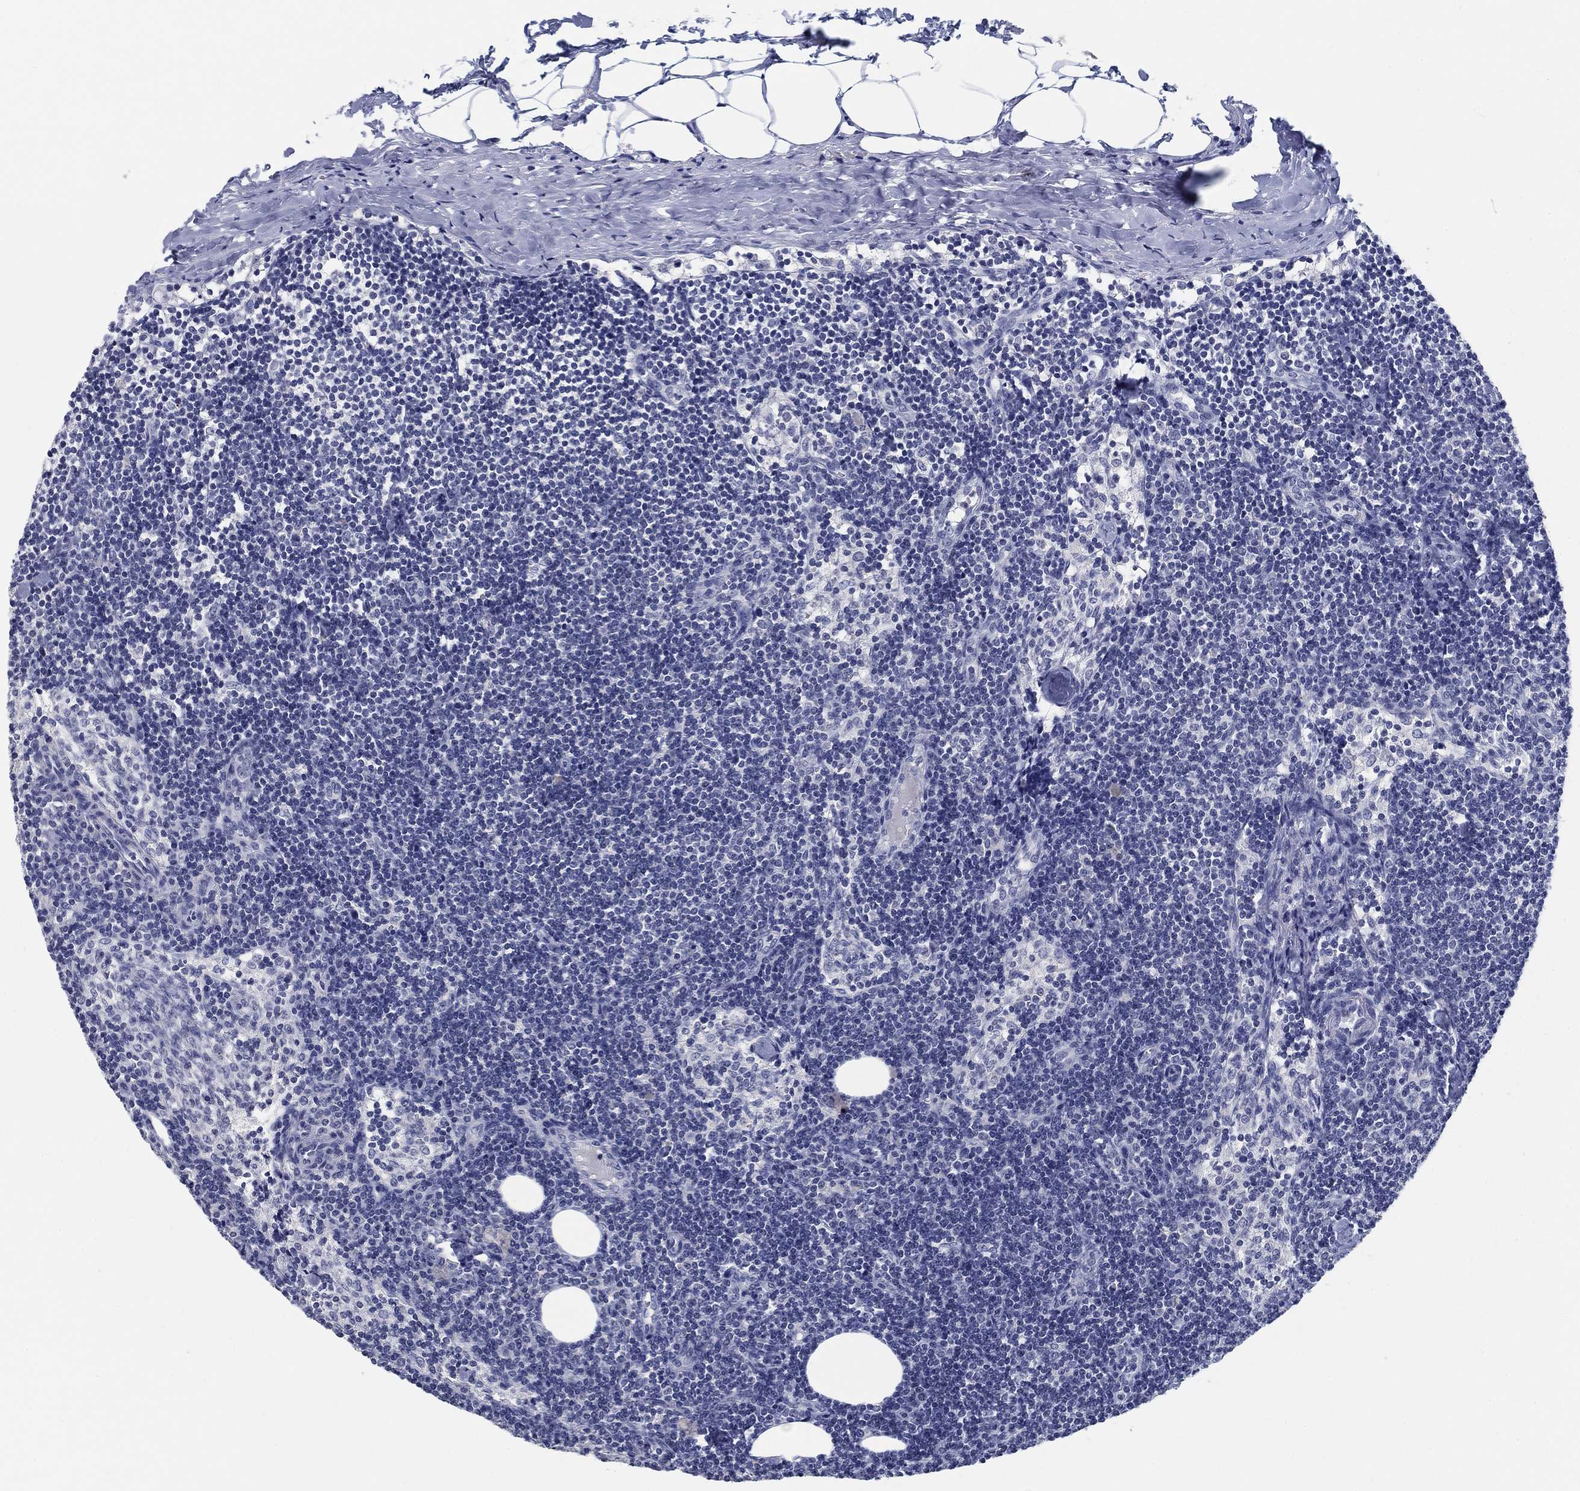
{"staining": {"intensity": "negative", "quantity": "none", "location": "none"}, "tissue": "lymph node", "cell_type": "Germinal center cells", "image_type": "normal", "snomed": [{"axis": "morphology", "description": "Normal tissue, NOS"}, {"axis": "topography", "description": "Lymph node"}], "caption": "Immunohistochemical staining of unremarkable lymph node reveals no significant staining in germinal center cells.", "gene": "CLUL1", "patient": {"sex": "female", "age": 51}}